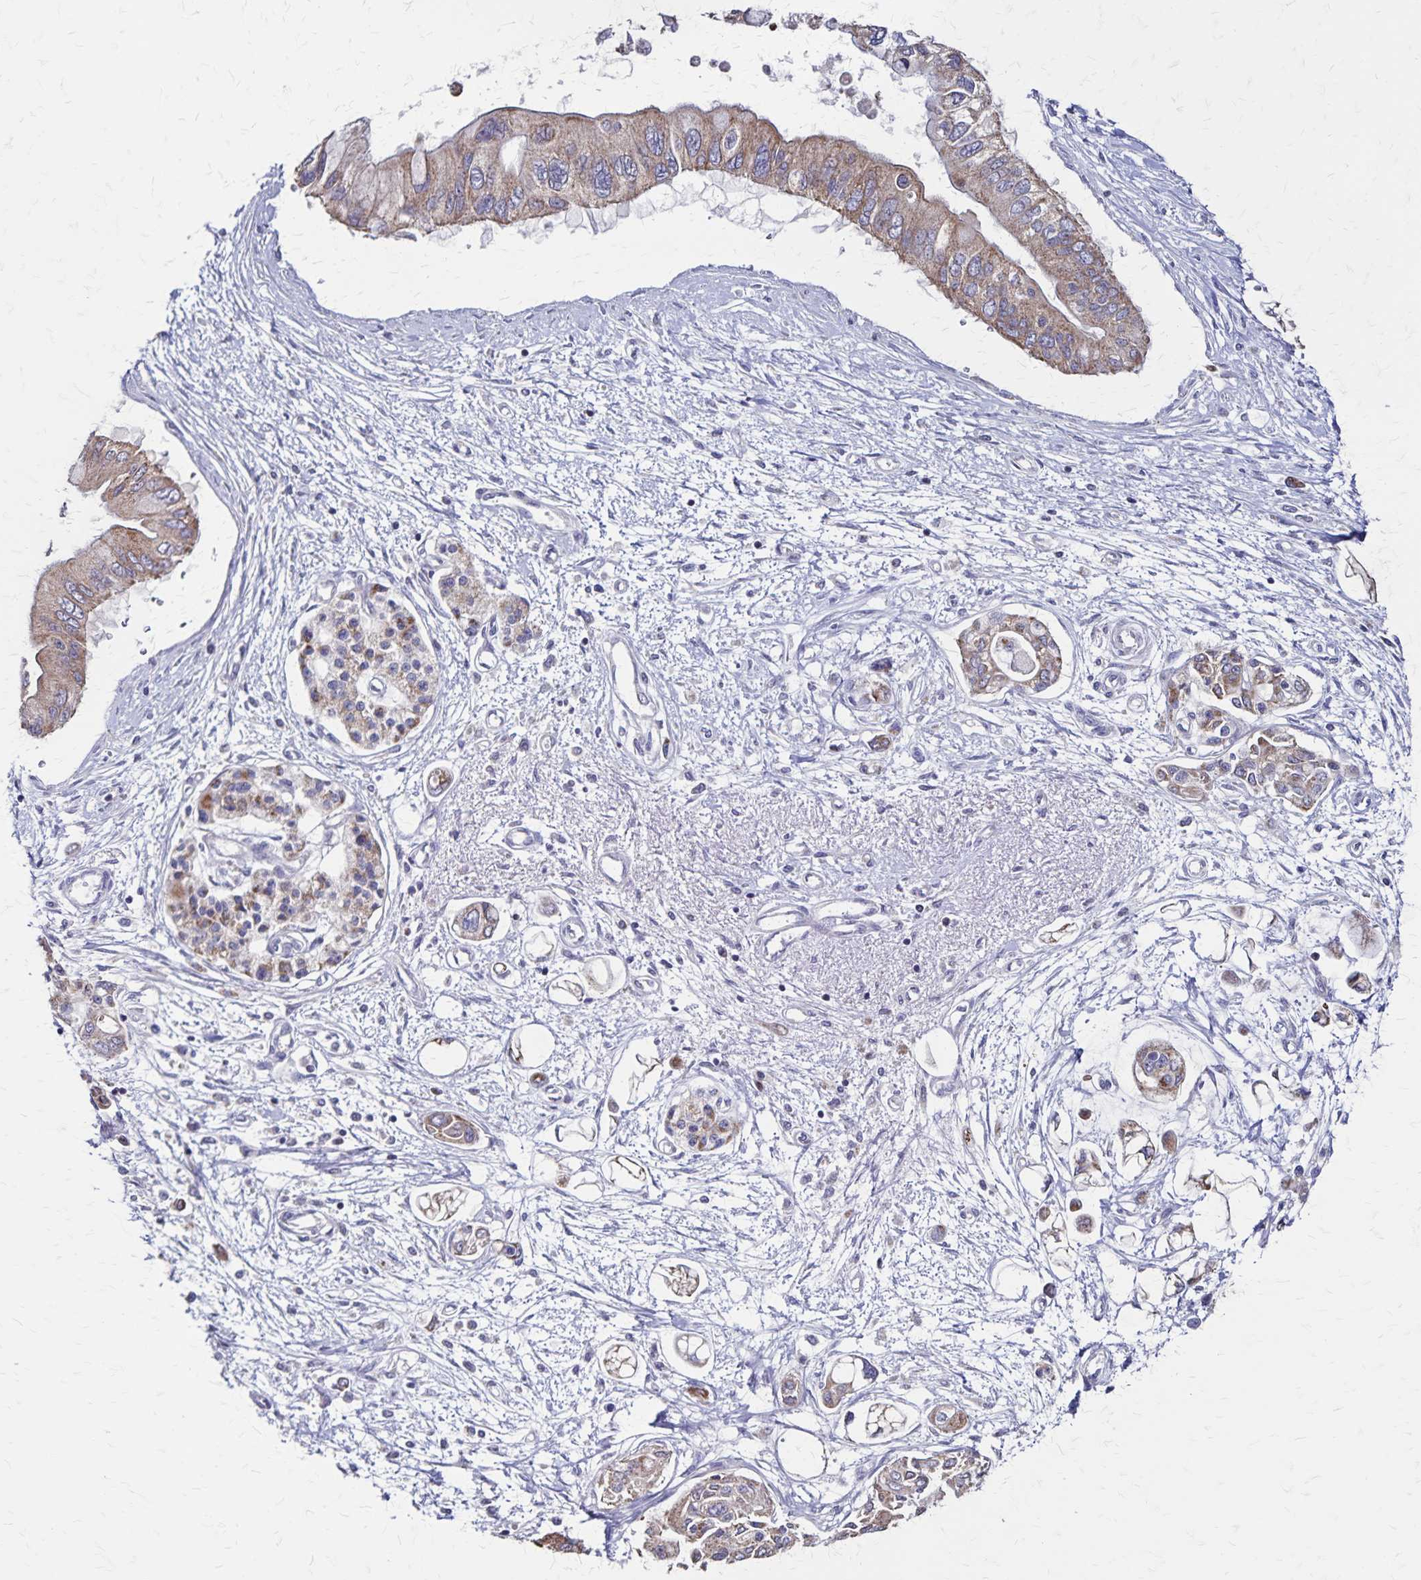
{"staining": {"intensity": "weak", "quantity": ">75%", "location": "cytoplasmic/membranous"}, "tissue": "pancreatic cancer", "cell_type": "Tumor cells", "image_type": "cancer", "snomed": [{"axis": "morphology", "description": "Adenocarcinoma, NOS"}, {"axis": "topography", "description": "Pancreas"}], "caption": "Adenocarcinoma (pancreatic) was stained to show a protein in brown. There is low levels of weak cytoplasmic/membranous staining in about >75% of tumor cells. The protein is stained brown, and the nuclei are stained in blue (DAB IHC with brightfield microscopy, high magnification).", "gene": "NFS1", "patient": {"sex": "female", "age": 77}}